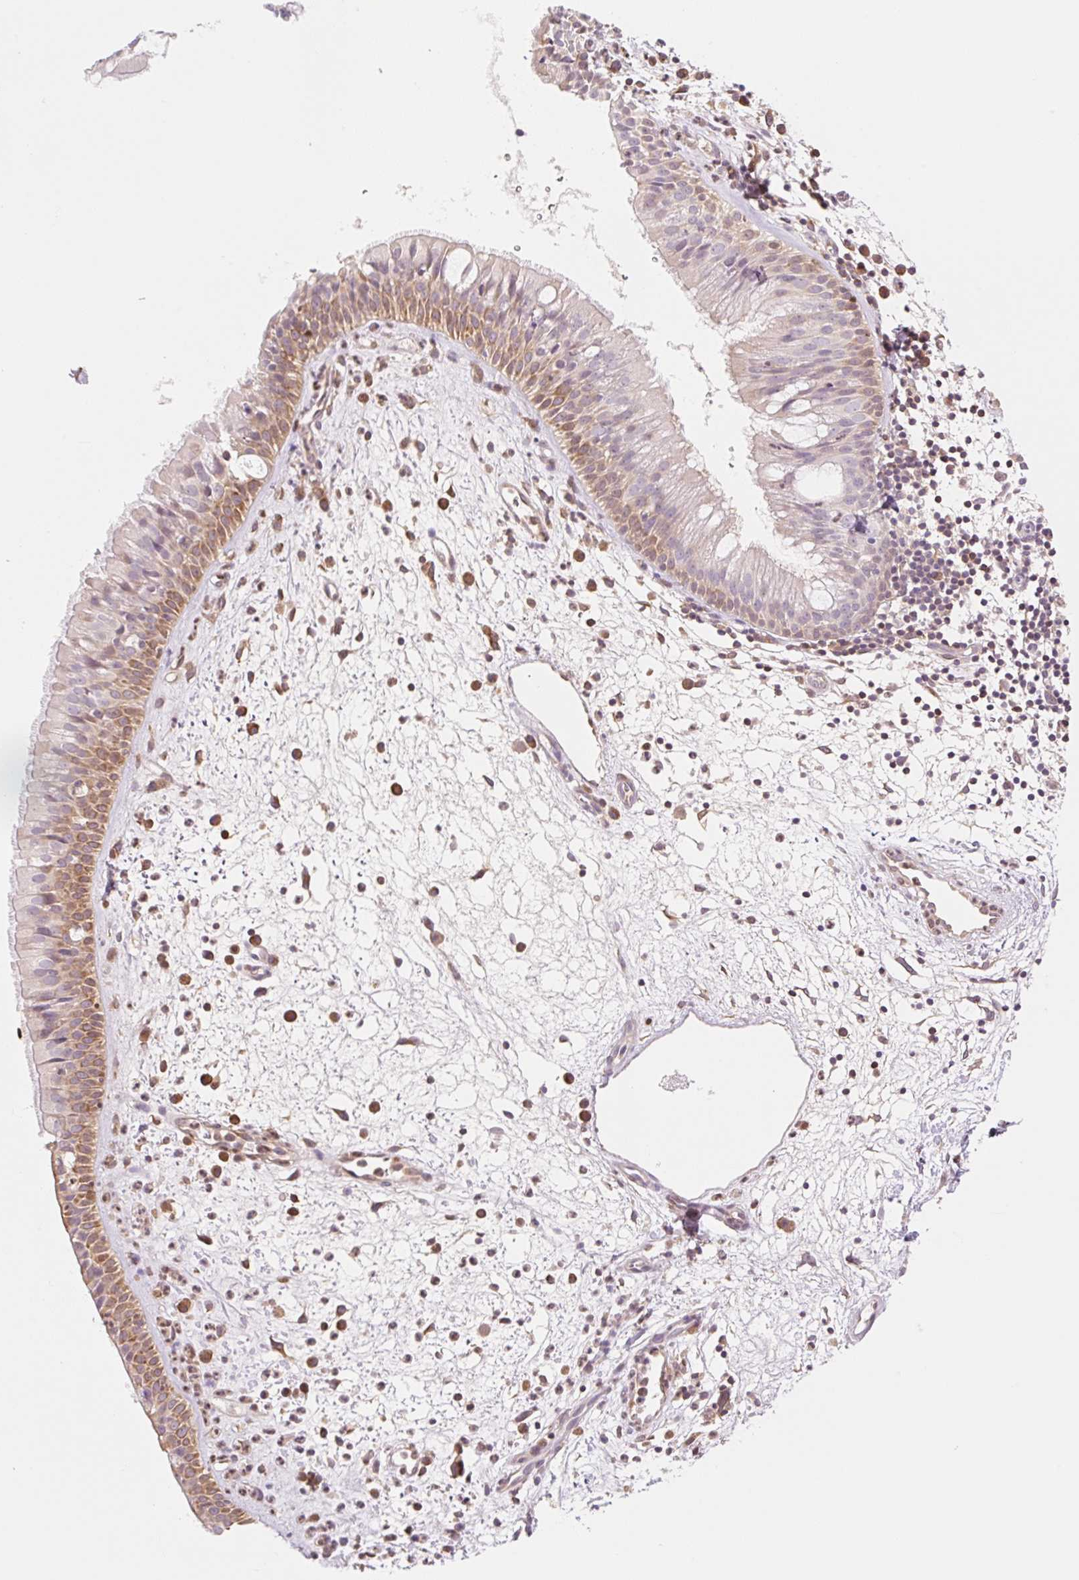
{"staining": {"intensity": "moderate", "quantity": "25%-75%", "location": "cytoplasmic/membranous"}, "tissue": "nasopharynx", "cell_type": "Respiratory epithelial cells", "image_type": "normal", "snomed": [{"axis": "morphology", "description": "Normal tissue, NOS"}, {"axis": "topography", "description": "Nasopharynx"}], "caption": "Normal nasopharynx exhibits moderate cytoplasmic/membranous positivity in approximately 25%-75% of respiratory epithelial cells The staining was performed using DAB to visualize the protein expression in brown, while the nuclei were stained in blue with hematoxylin (Magnification: 20x)..", "gene": "HEBP1", "patient": {"sex": "male", "age": 65}}